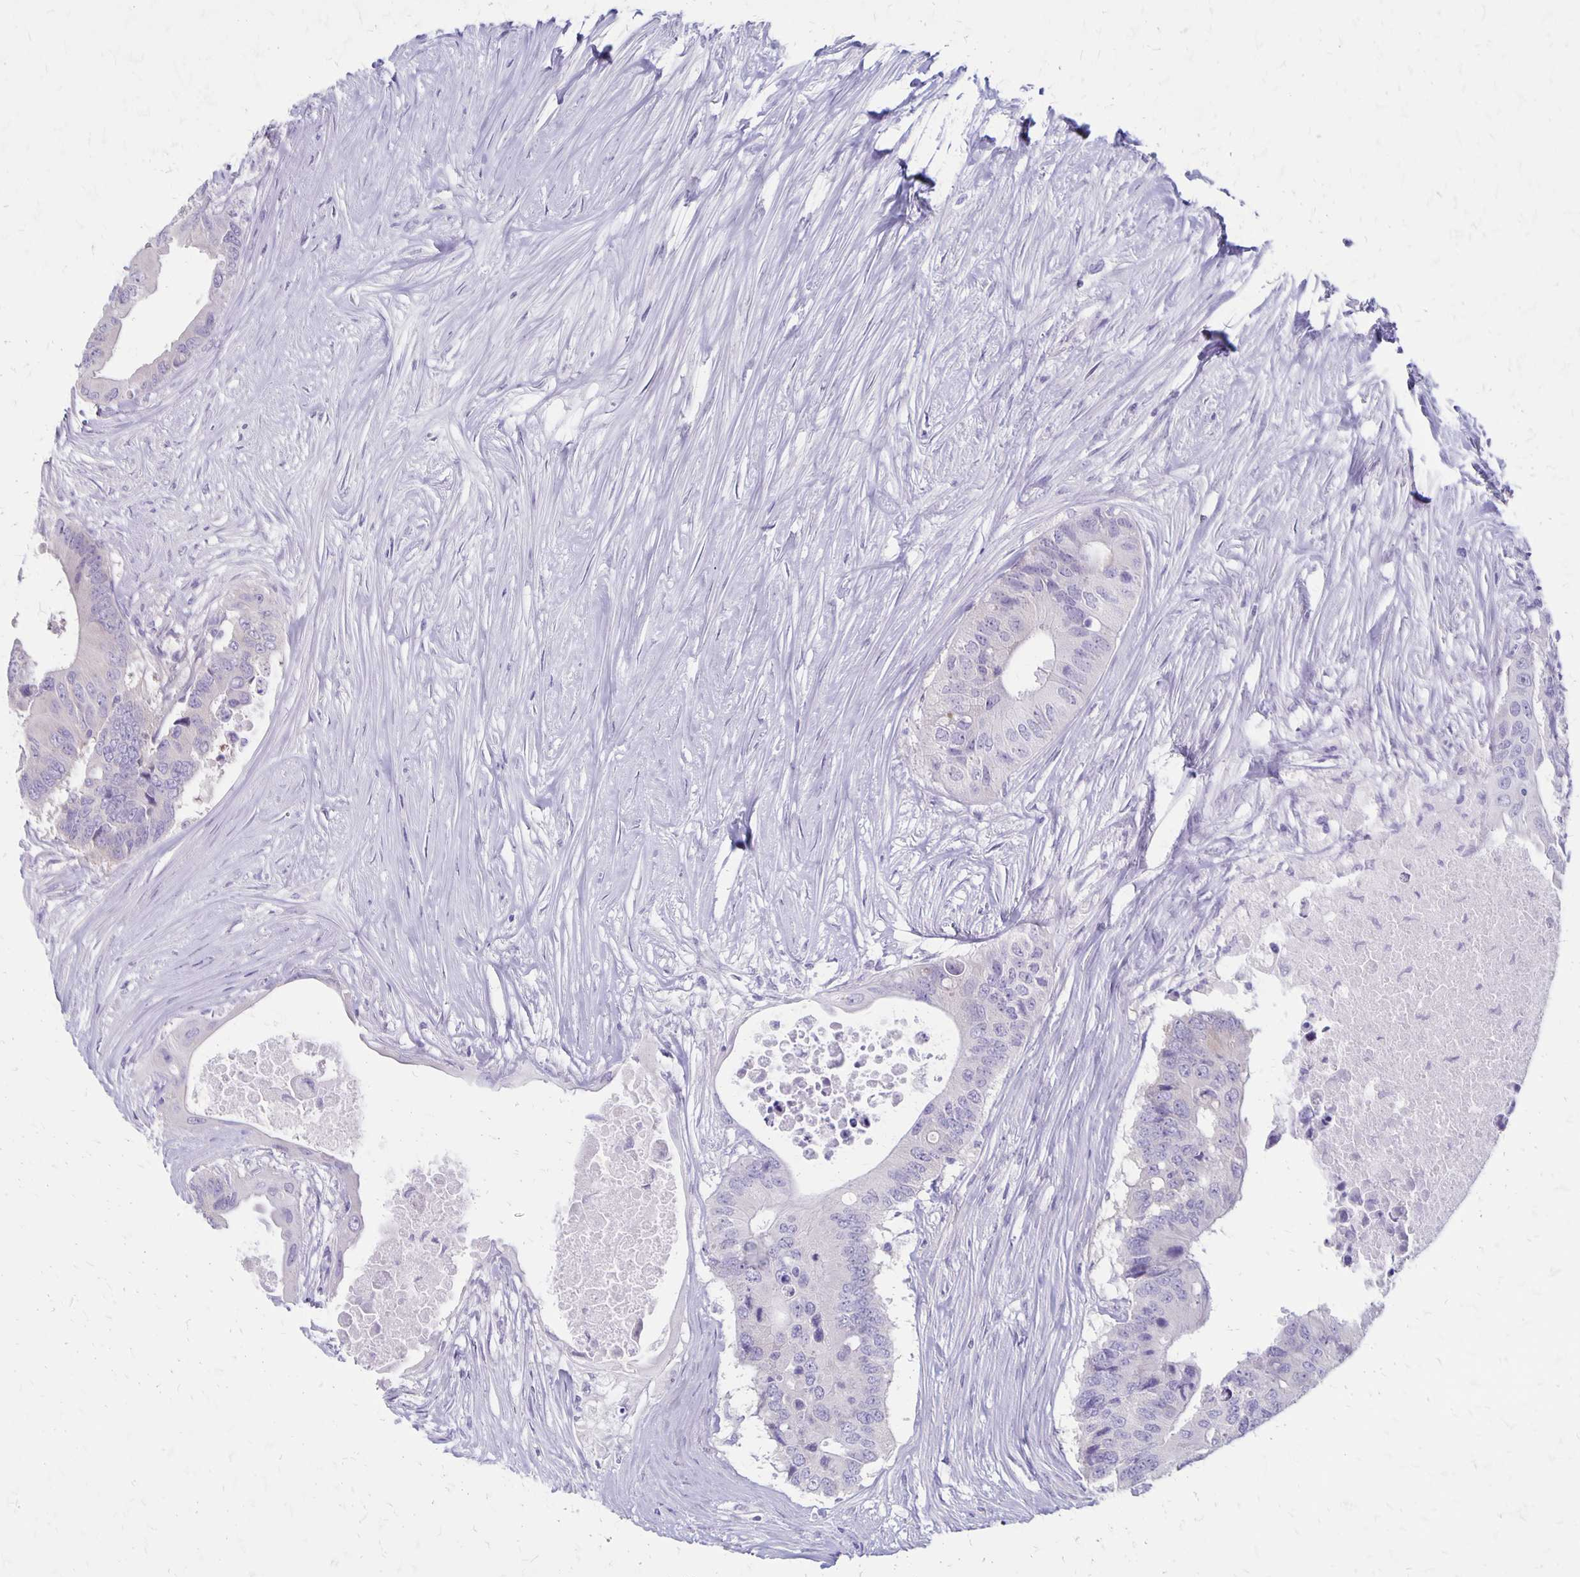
{"staining": {"intensity": "negative", "quantity": "none", "location": "none"}, "tissue": "colorectal cancer", "cell_type": "Tumor cells", "image_type": "cancer", "snomed": [{"axis": "morphology", "description": "Adenocarcinoma, NOS"}, {"axis": "topography", "description": "Colon"}], "caption": "This histopathology image is of colorectal adenocarcinoma stained with IHC to label a protein in brown with the nuclei are counter-stained blue. There is no staining in tumor cells.", "gene": "HOMER1", "patient": {"sex": "male", "age": 71}}